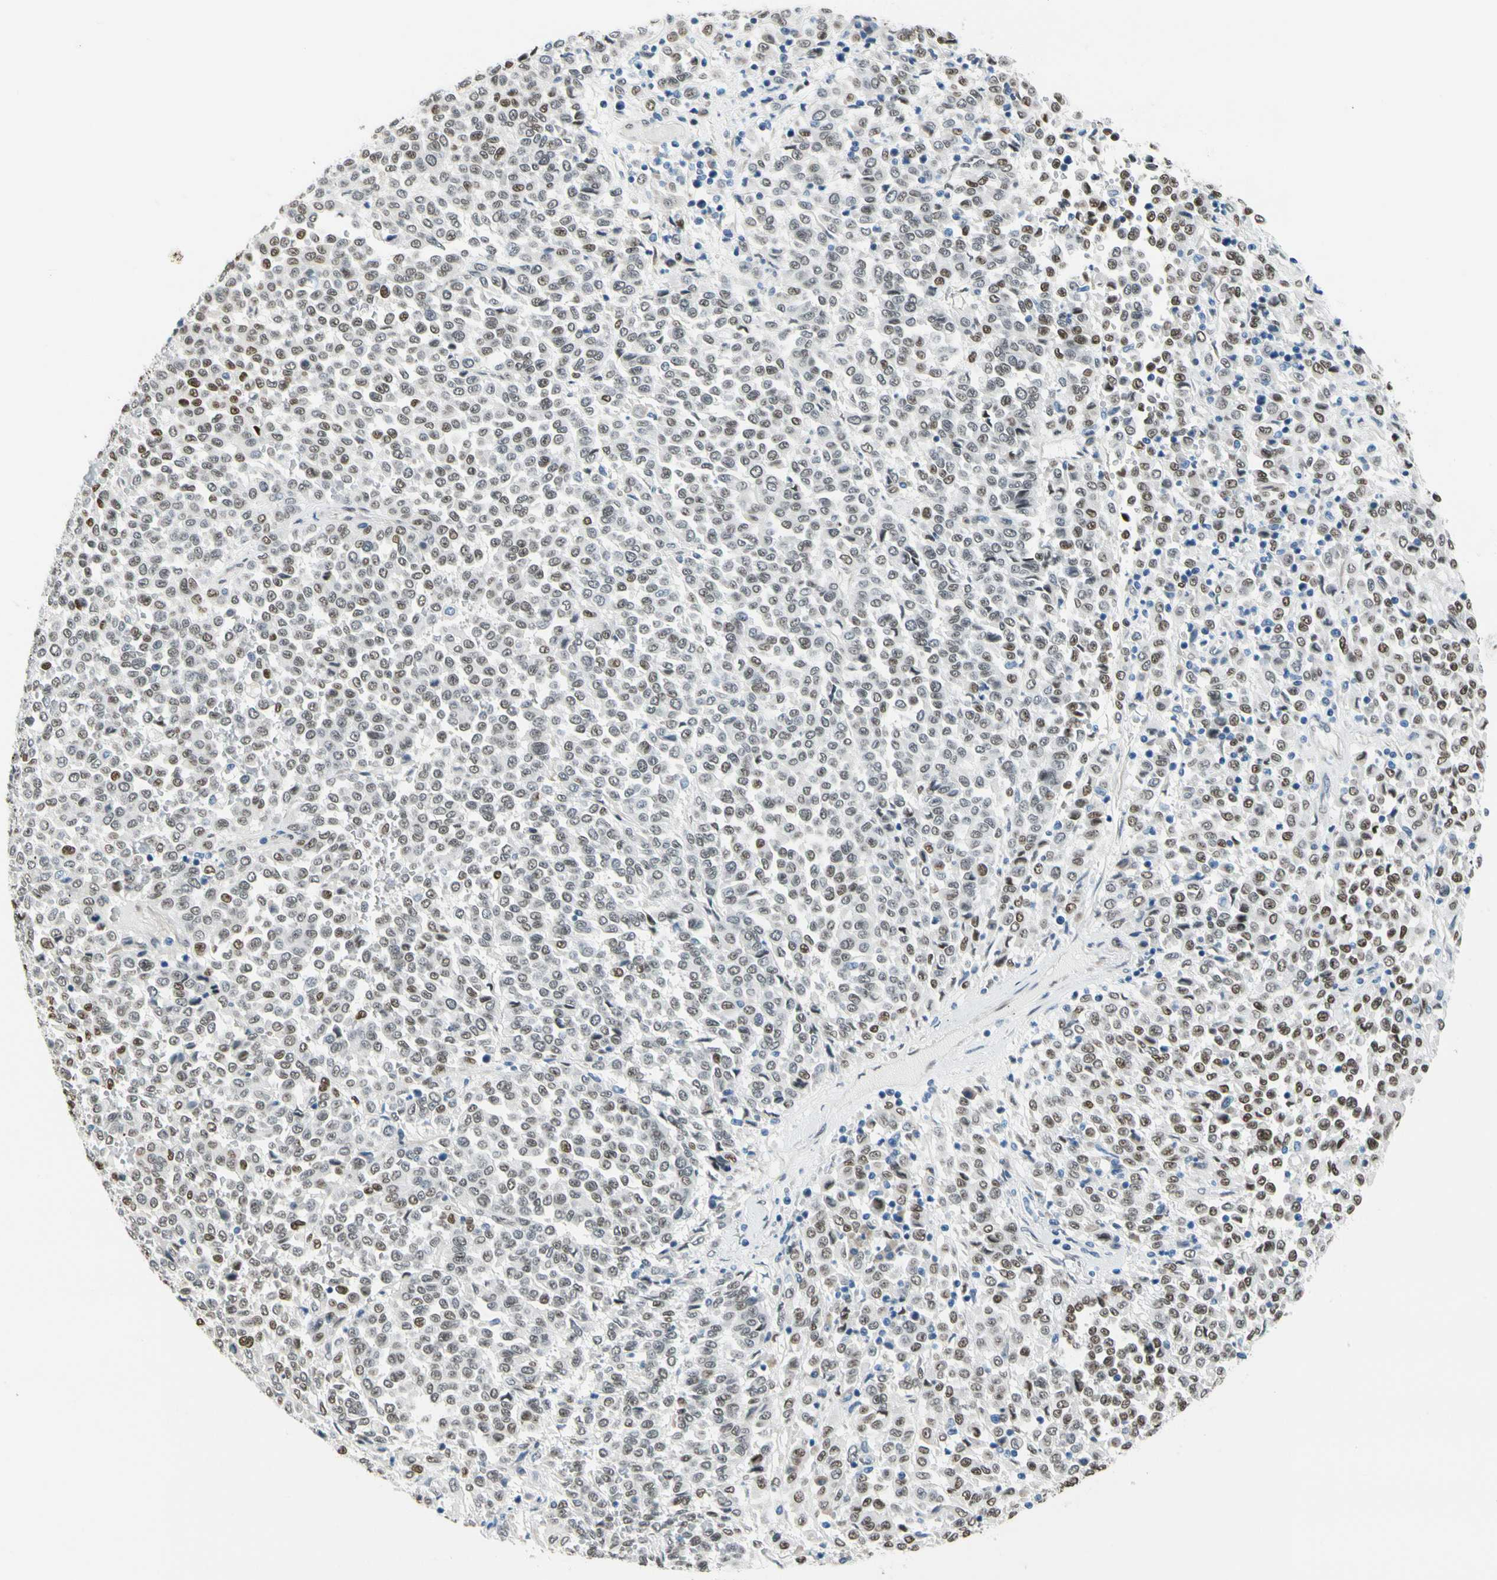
{"staining": {"intensity": "weak", "quantity": ">75%", "location": "nuclear"}, "tissue": "melanoma", "cell_type": "Tumor cells", "image_type": "cancer", "snomed": [{"axis": "morphology", "description": "Malignant melanoma, Metastatic site"}, {"axis": "topography", "description": "Pancreas"}], "caption": "Tumor cells exhibit low levels of weak nuclear staining in about >75% of cells in human malignant melanoma (metastatic site).", "gene": "NFIA", "patient": {"sex": "female", "age": 30}}